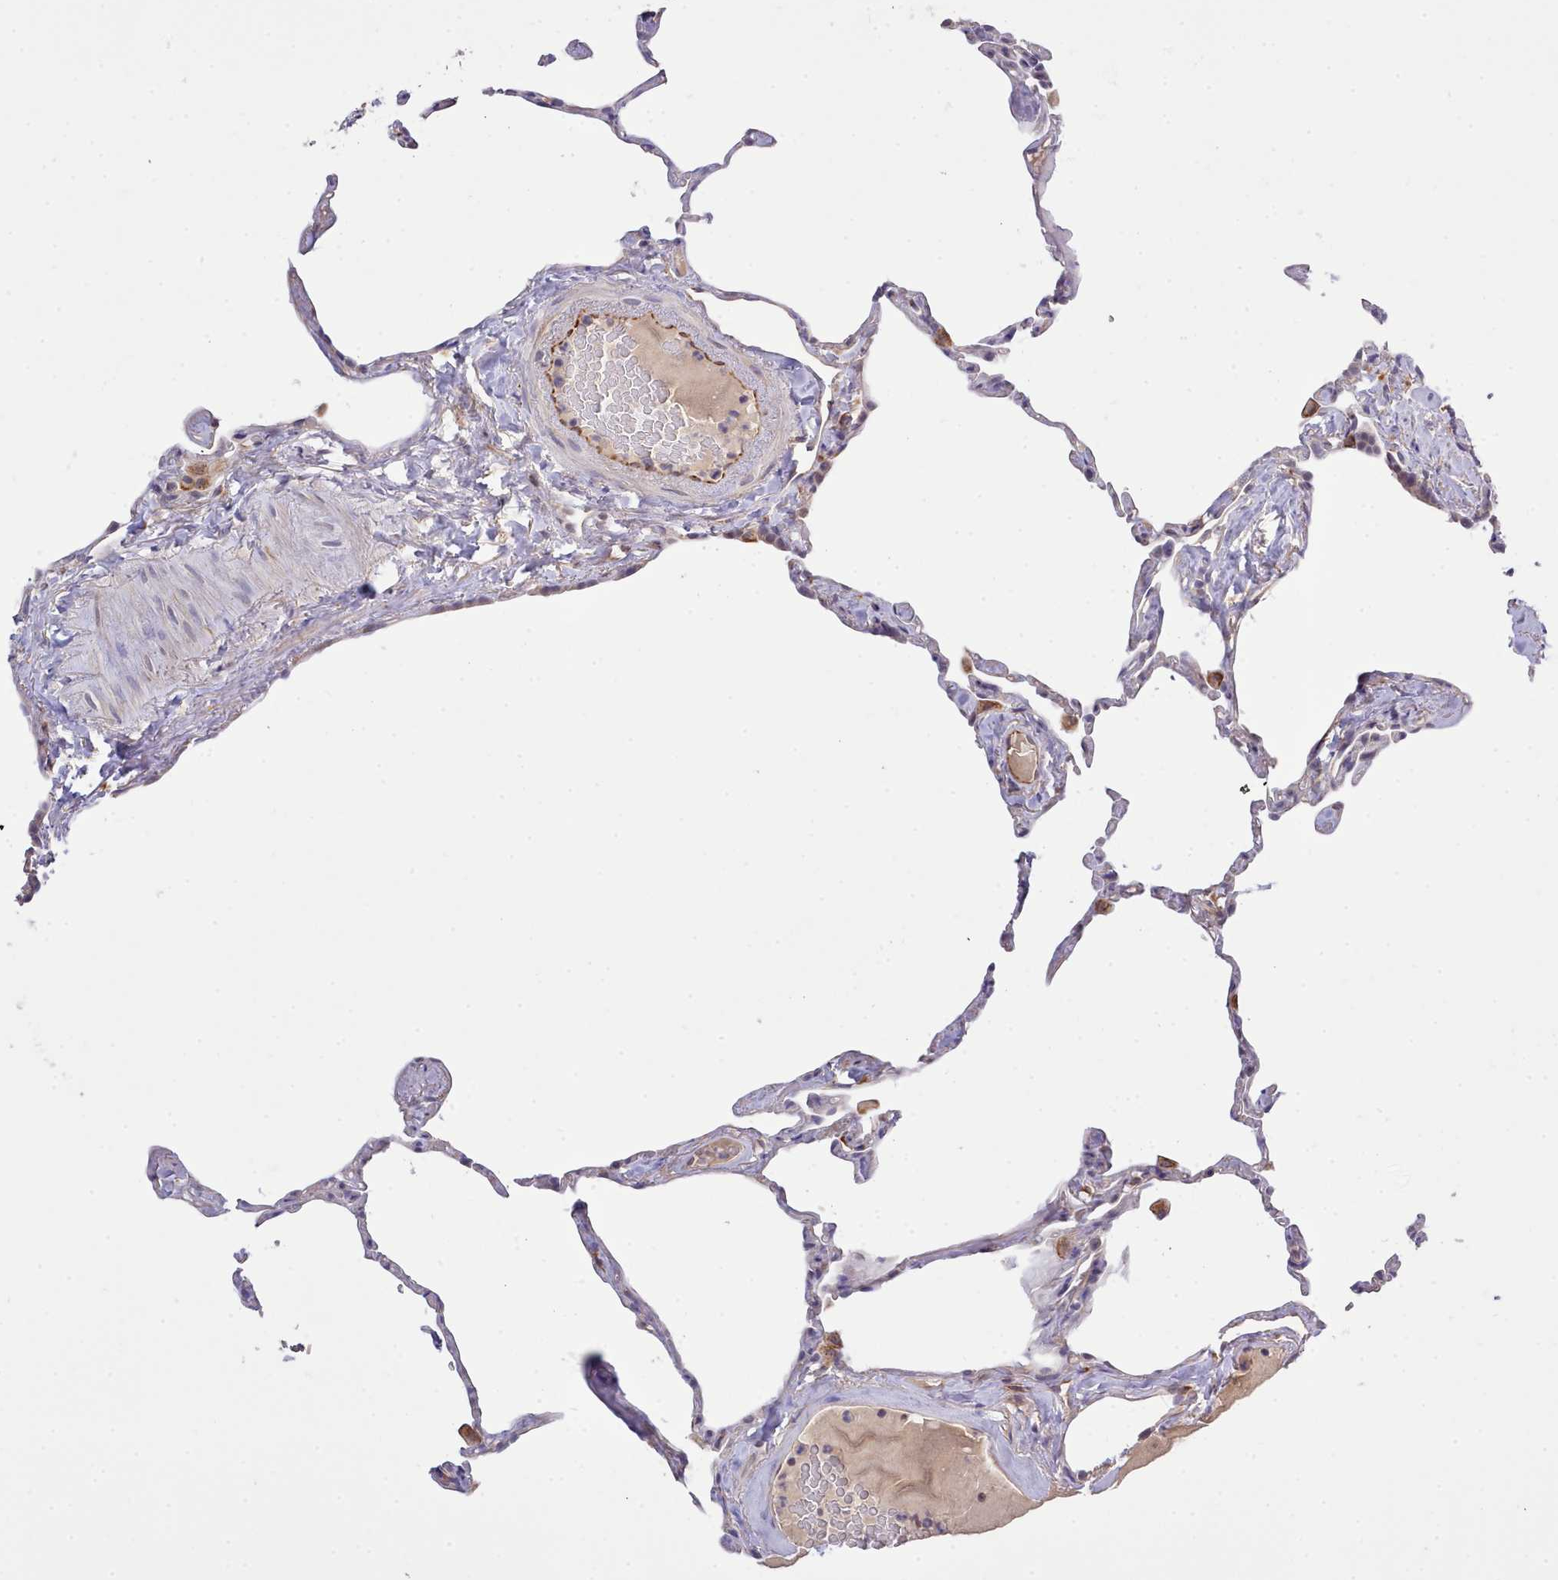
{"staining": {"intensity": "negative", "quantity": "none", "location": "none"}, "tissue": "lung", "cell_type": "Alveolar cells", "image_type": "normal", "snomed": [{"axis": "morphology", "description": "Normal tissue, NOS"}, {"axis": "topography", "description": "Lung"}], "caption": "A histopathology image of lung stained for a protein demonstrates no brown staining in alveolar cells. The staining is performed using DAB brown chromogen with nuclei counter-stained in using hematoxylin.", "gene": "ZC3H13", "patient": {"sex": "male", "age": 65}}